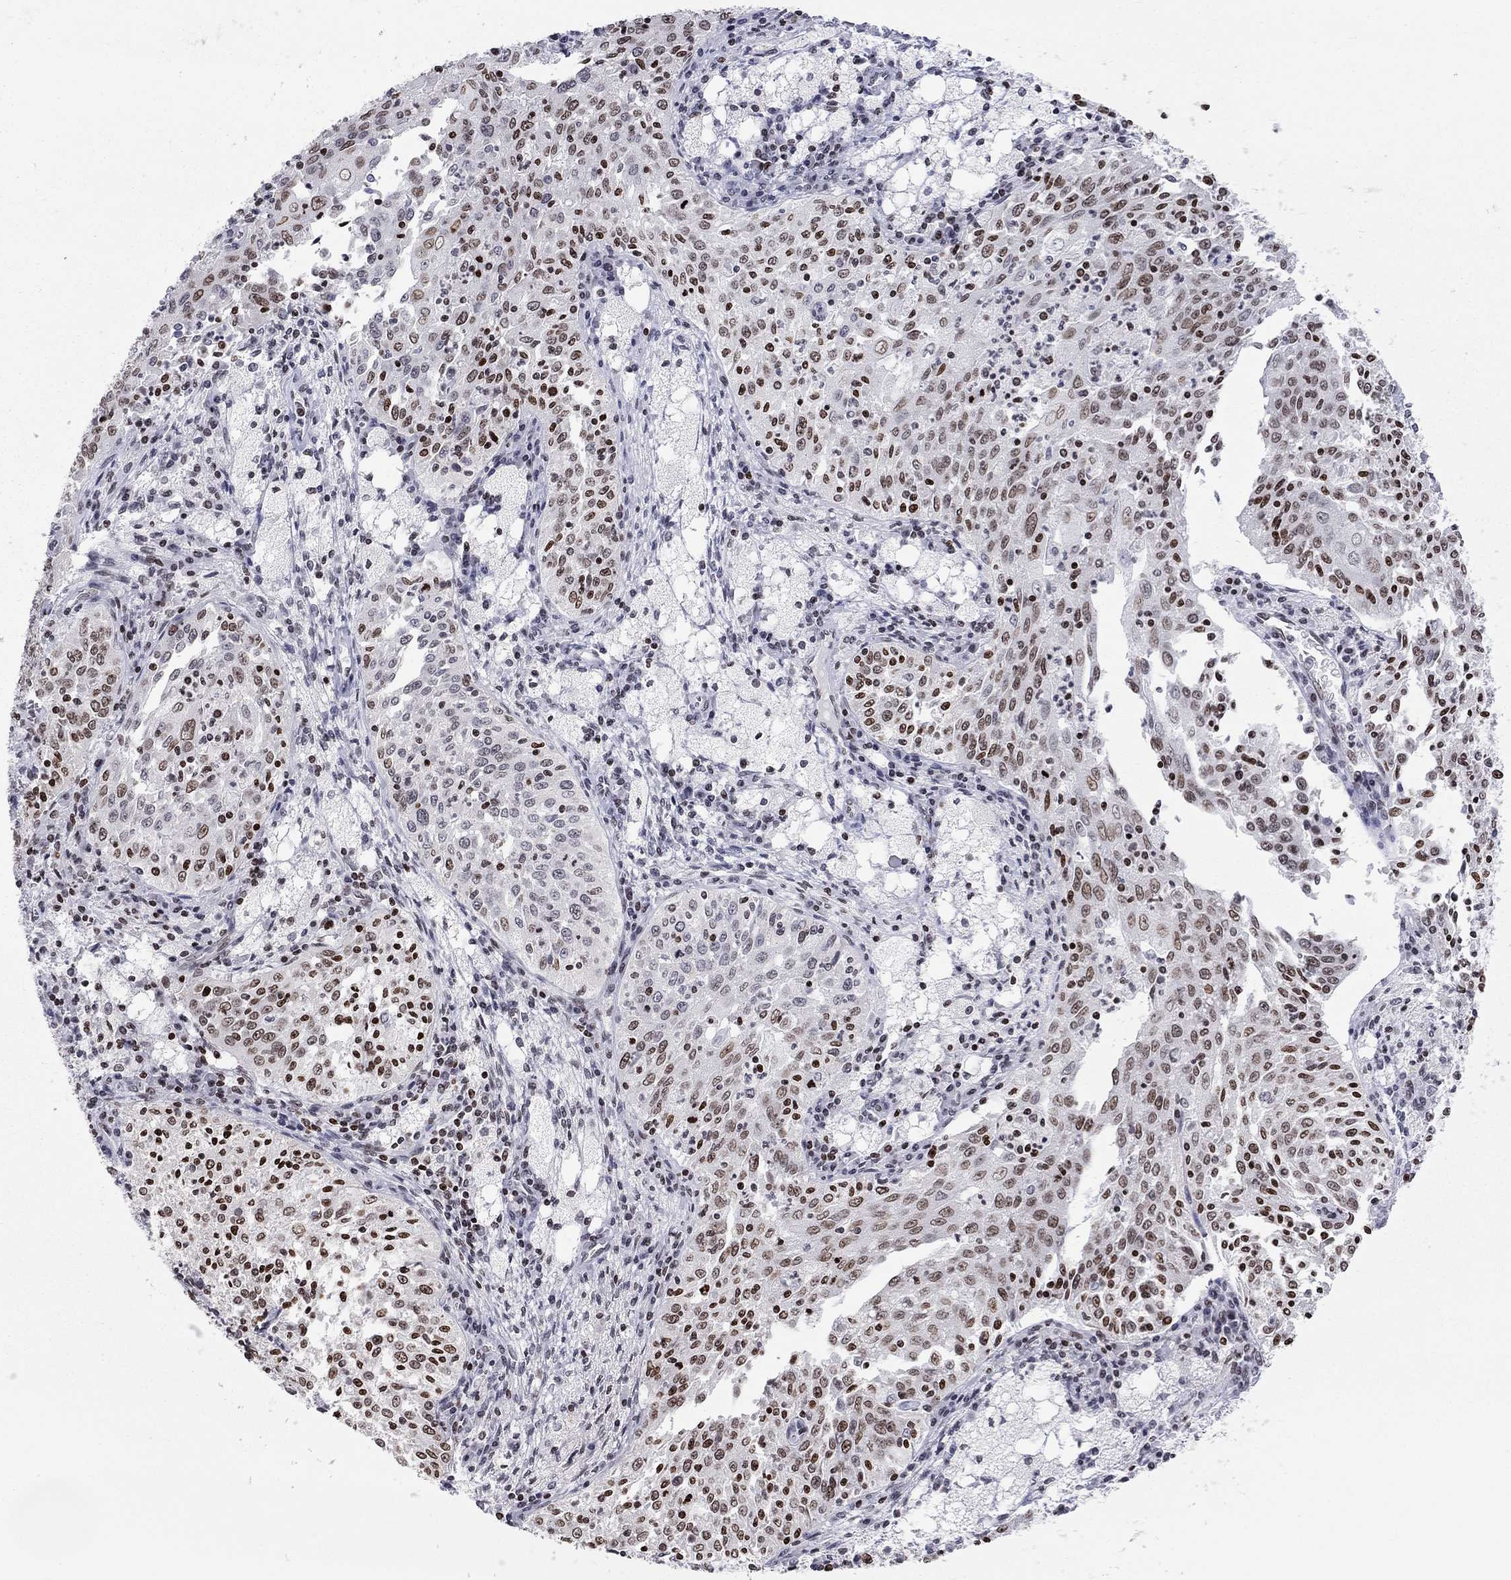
{"staining": {"intensity": "strong", "quantity": "<25%", "location": "nuclear"}, "tissue": "cervical cancer", "cell_type": "Tumor cells", "image_type": "cancer", "snomed": [{"axis": "morphology", "description": "Squamous cell carcinoma, NOS"}, {"axis": "topography", "description": "Cervix"}], "caption": "Strong nuclear protein expression is present in approximately <25% of tumor cells in cervical cancer (squamous cell carcinoma). The protein is shown in brown color, while the nuclei are stained blue.", "gene": "H2AX", "patient": {"sex": "female", "age": 41}}